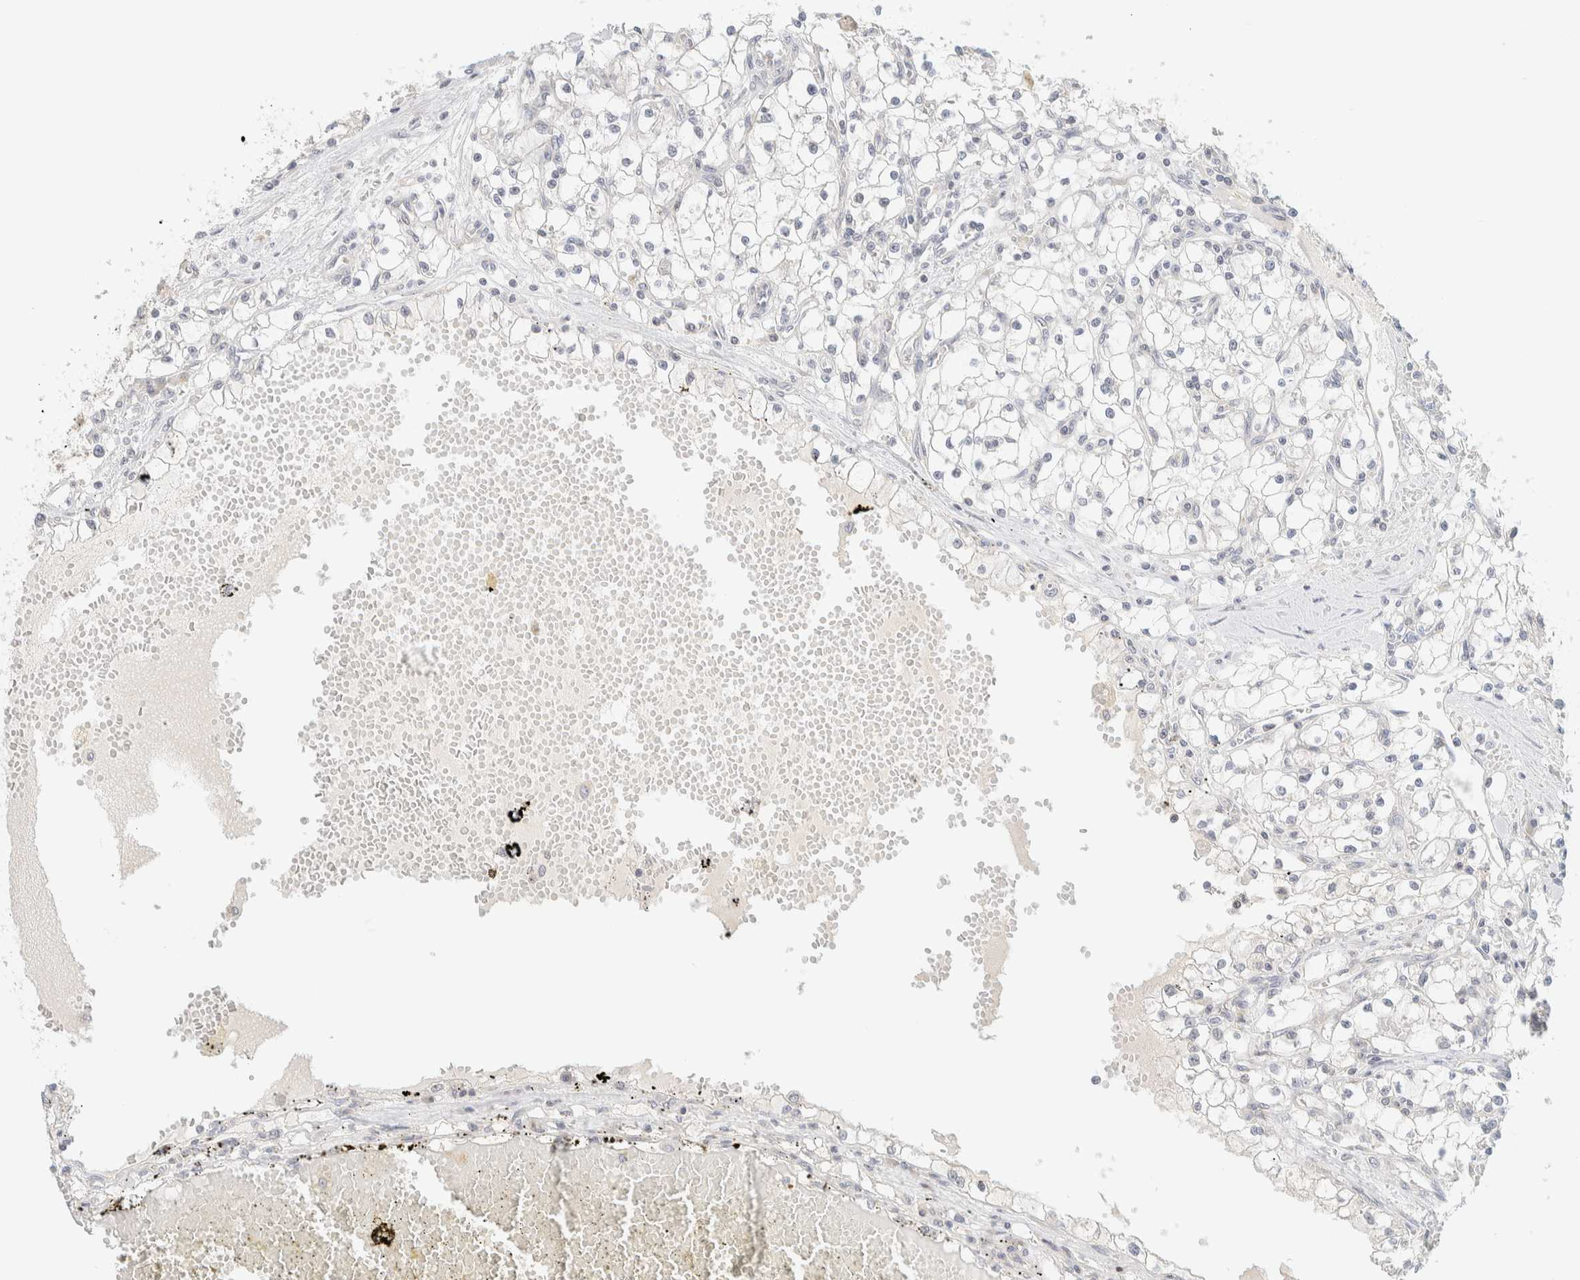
{"staining": {"intensity": "negative", "quantity": "none", "location": "none"}, "tissue": "renal cancer", "cell_type": "Tumor cells", "image_type": "cancer", "snomed": [{"axis": "morphology", "description": "Adenocarcinoma, NOS"}, {"axis": "topography", "description": "Kidney"}], "caption": "Immunohistochemistry histopathology image of neoplastic tissue: human renal cancer stained with DAB shows no significant protein positivity in tumor cells.", "gene": "PCYT2", "patient": {"sex": "male", "age": 56}}